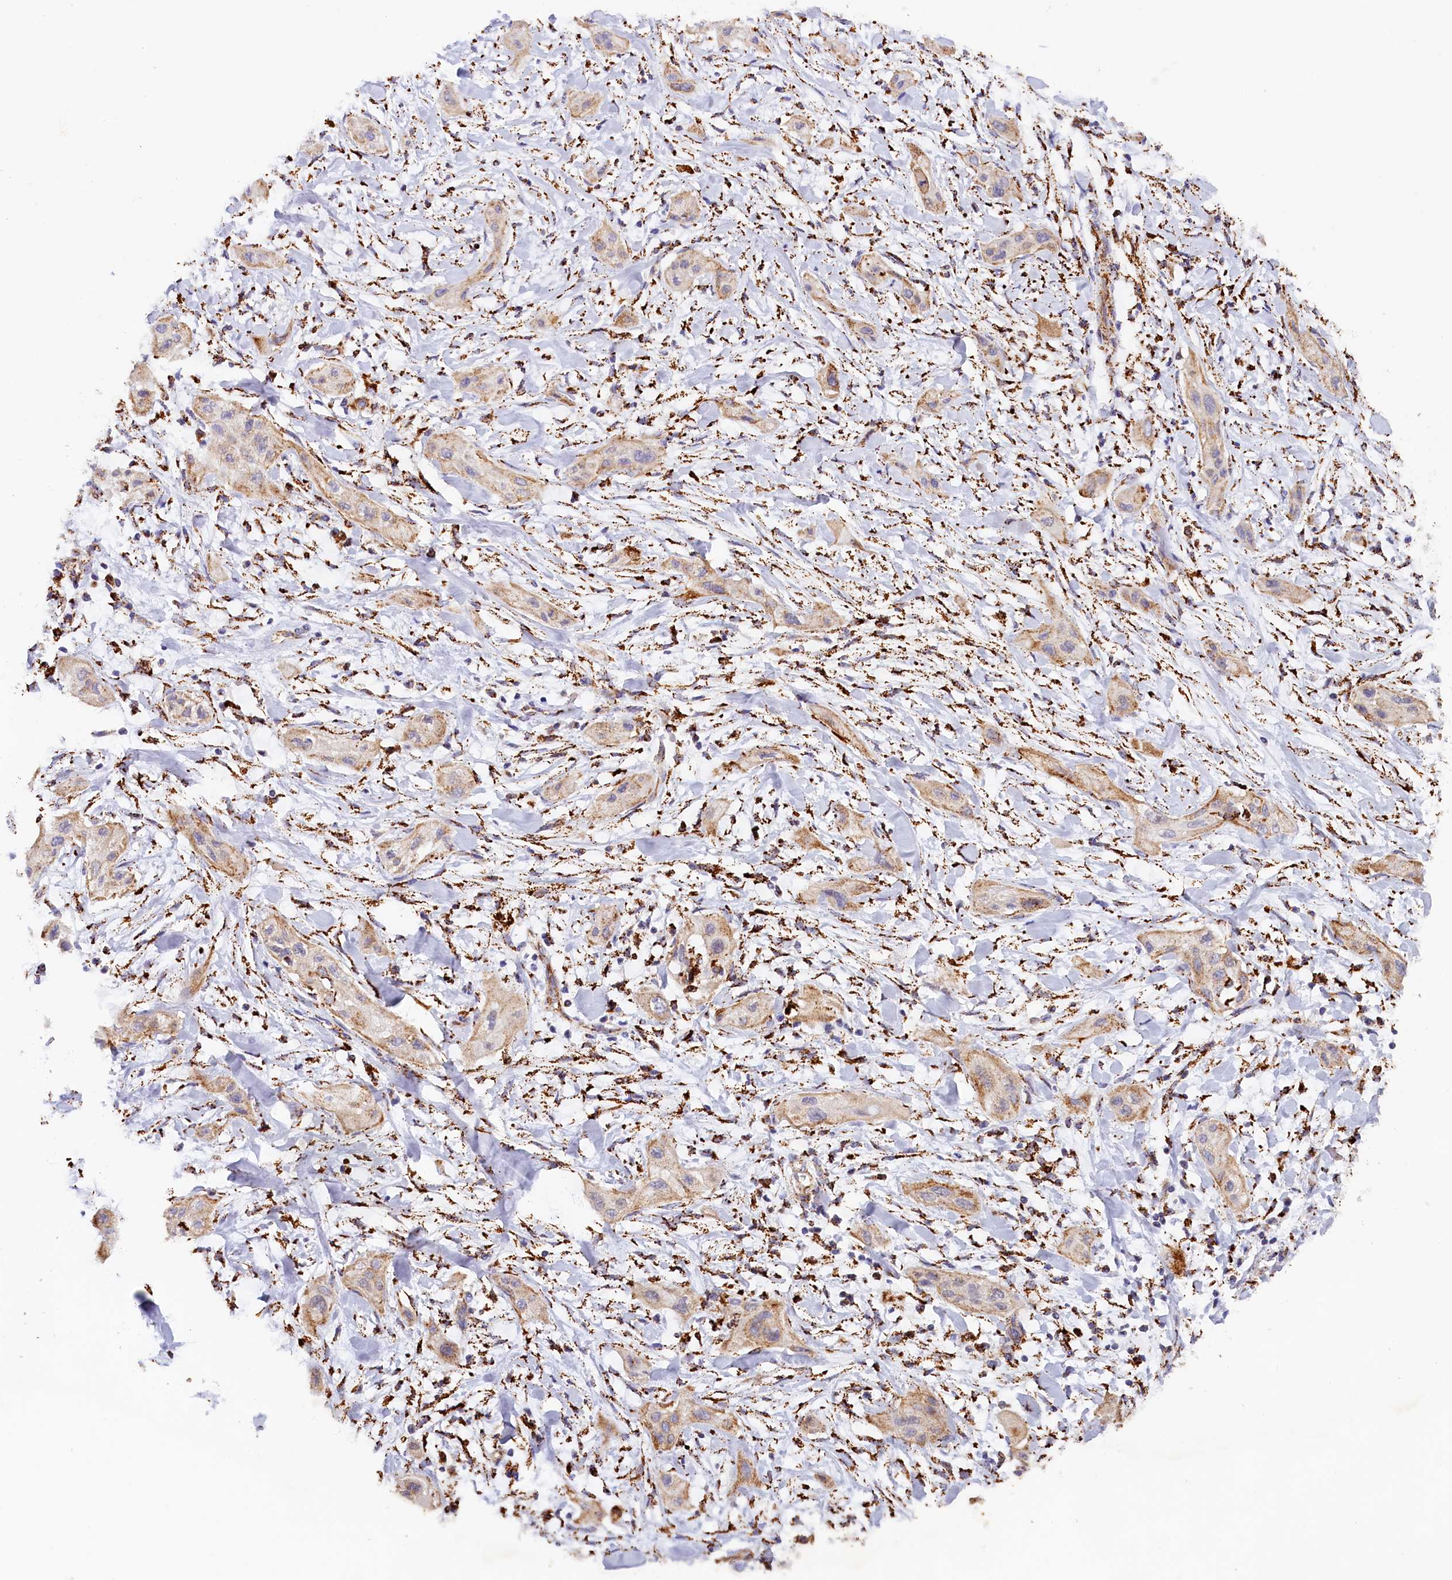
{"staining": {"intensity": "weak", "quantity": ">75%", "location": "cytoplasmic/membranous"}, "tissue": "lung cancer", "cell_type": "Tumor cells", "image_type": "cancer", "snomed": [{"axis": "morphology", "description": "Squamous cell carcinoma, NOS"}, {"axis": "topography", "description": "Lung"}], "caption": "Immunohistochemistry (IHC) (DAB) staining of human lung cancer demonstrates weak cytoplasmic/membranous protein staining in approximately >75% of tumor cells. (DAB IHC with brightfield microscopy, high magnification).", "gene": "AKTIP", "patient": {"sex": "female", "age": 47}}